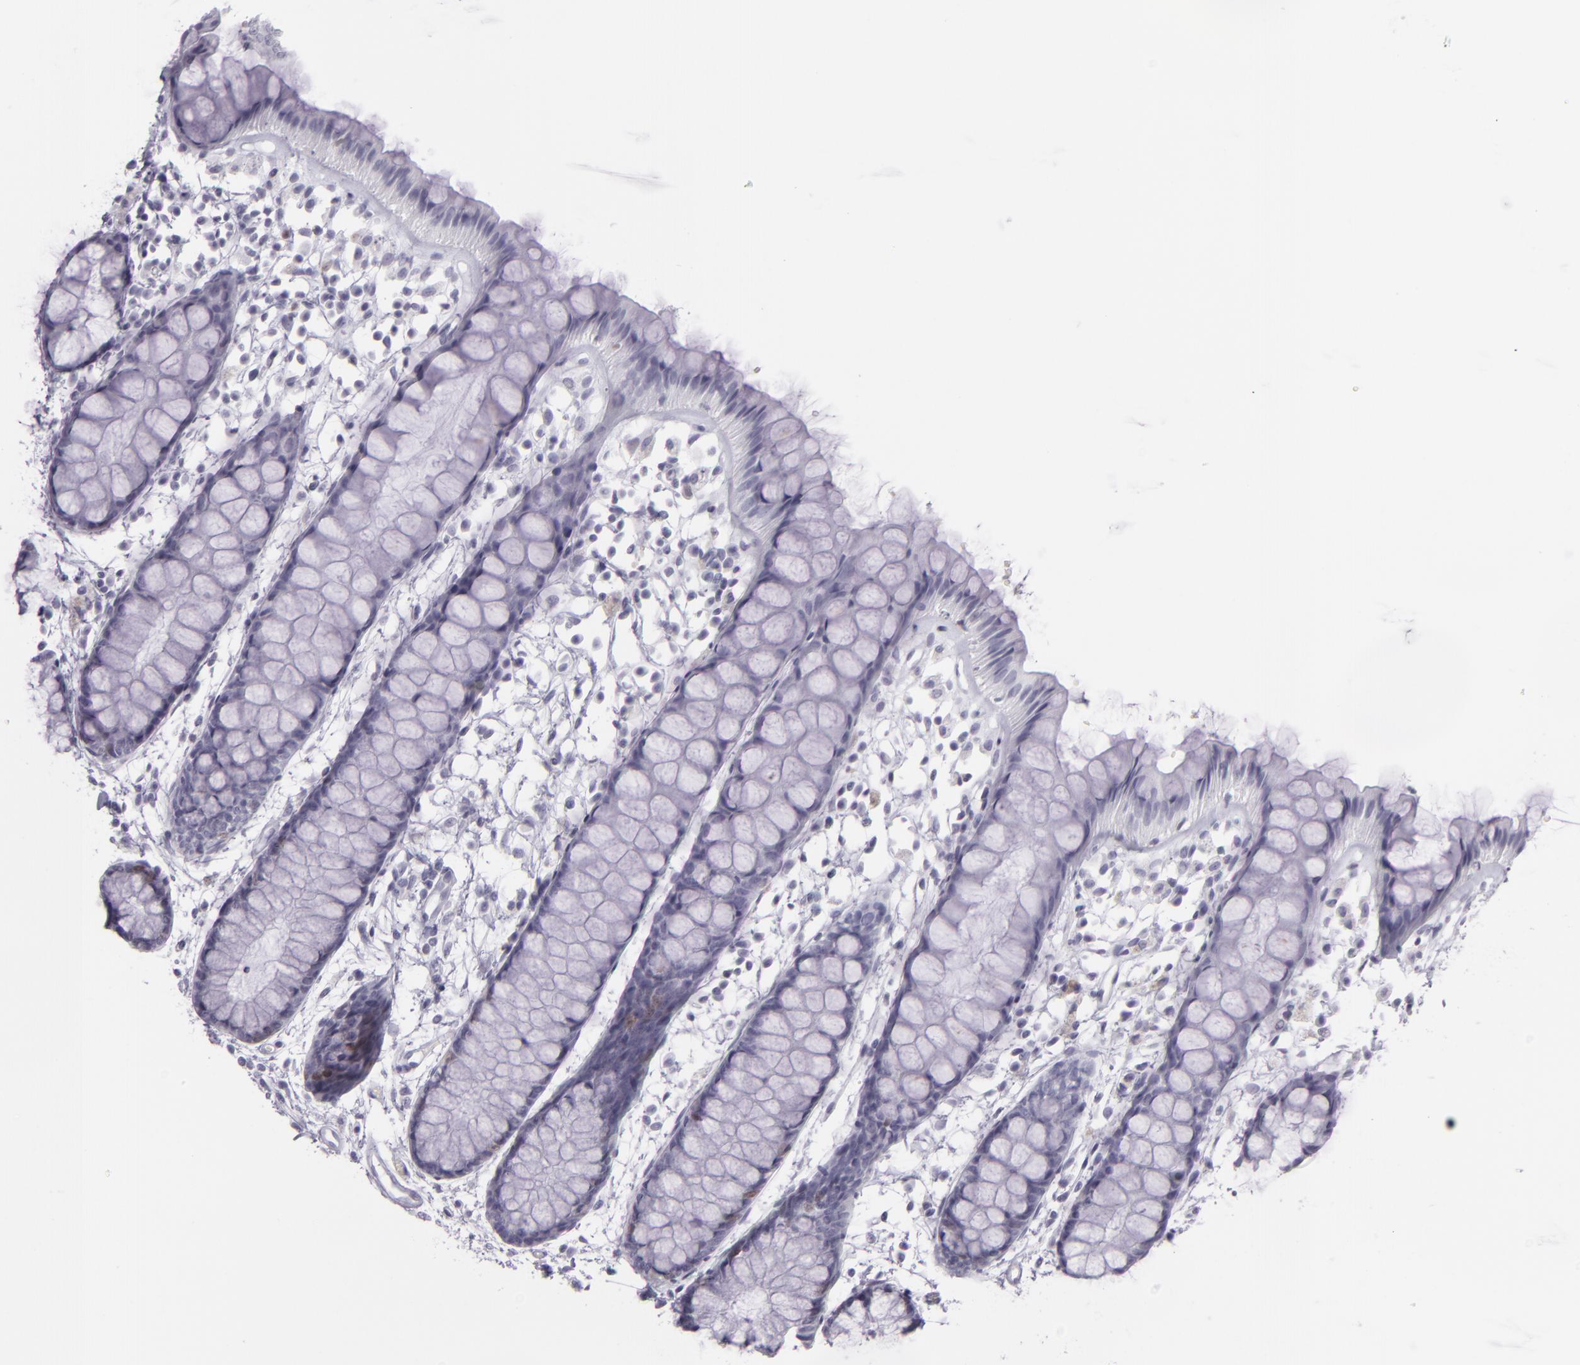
{"staining": {"intensity": "weak", "quantity": "<25%", "location": "nuclear"}, "tissue": "rectum", "cell_type": "Glandular cells", "image_type": "normal", "snomed": [{"axis": "morphology", "description": "Normal tissue, NOS"}, {"axis": "topography", "description": "Rectum"}], "caption": "The histopathology image reveals no significant staining in glandular cells of rectum.", "gene": "MCM3", "patient": {"sex": "female", "age": 66}}